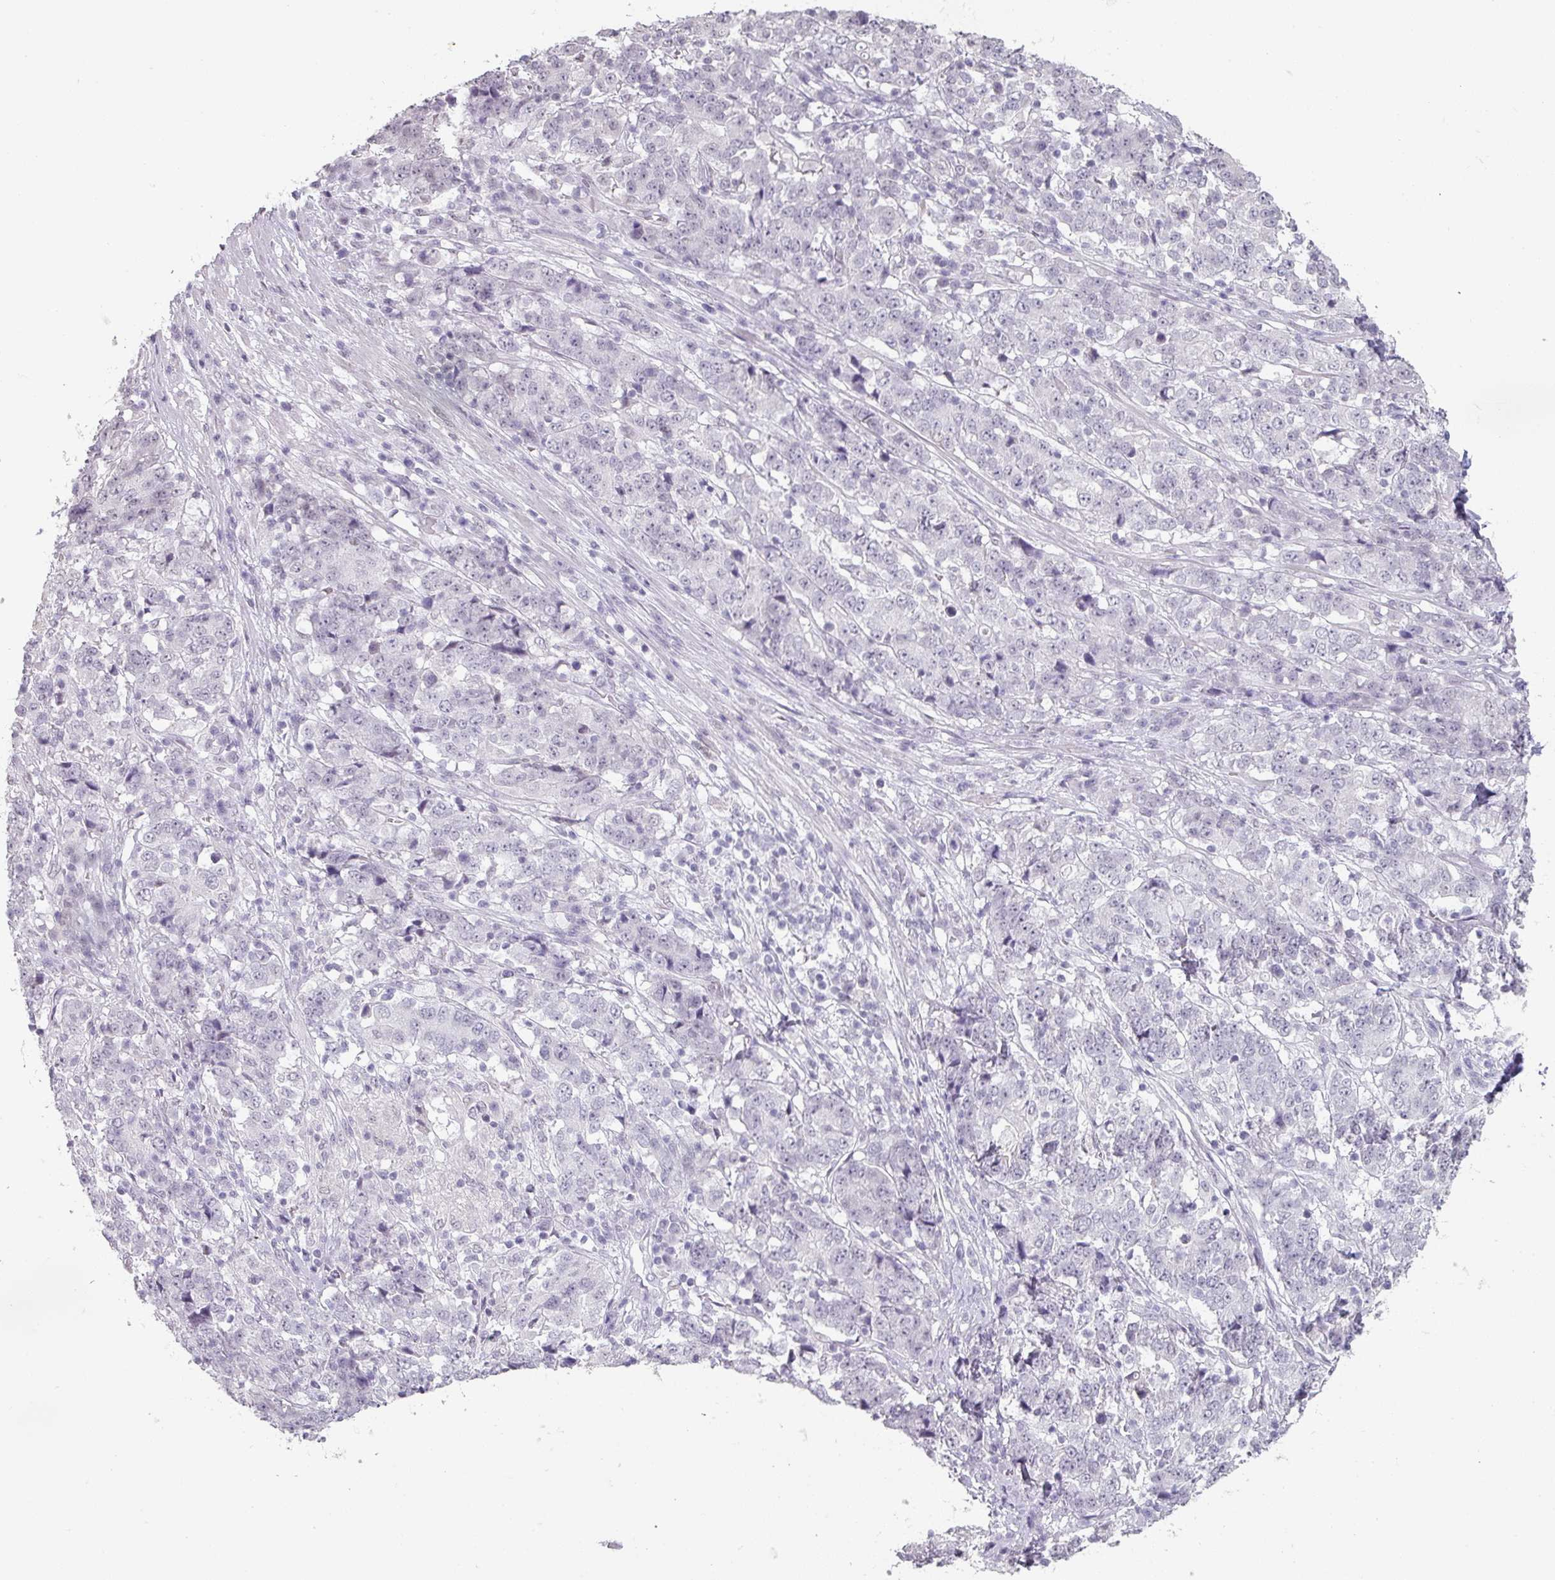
{"staining": {"intensity": "negative", "quantity": "none", "location": "none"}, "tissue": "stomach cancer", "cell_type": "Tumor cells", "image_type": "cancer", "snomed": [{"axis": "morphology", "description": "Adenocarcinoma, NOS"}, {"axis": "topography", "description": "Stomach"}], "caption": "This is an immunohistochemistry (IHC) histopathology image of stomach cancer (adenocarcinoma). There is no expression in tumor cells.", "gene": "SPRR1A", "patient": {"sex": "male", "age": 59}}